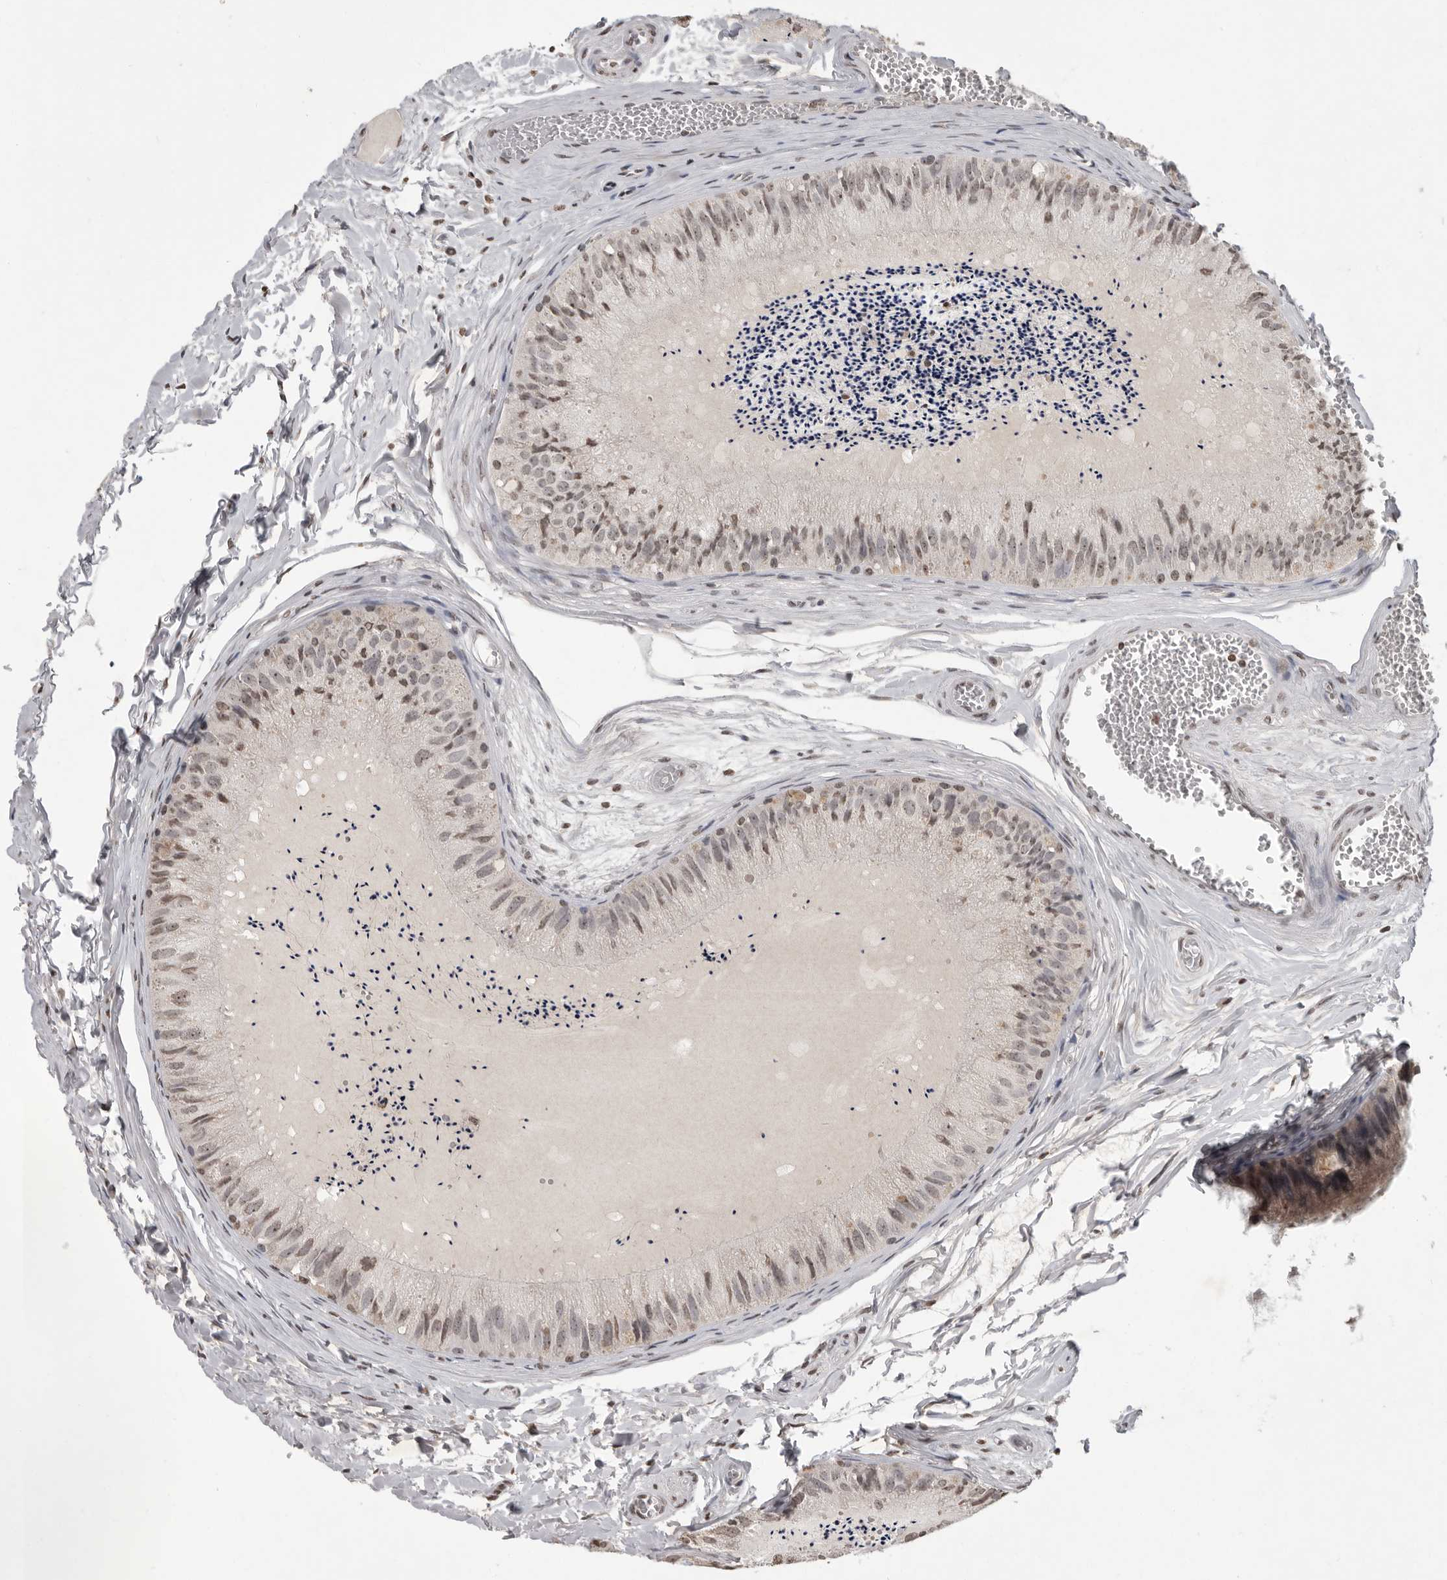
{"staining": {"intensity": "weak", "quantity": "25%-75%", "location": "nuclear"}, "tissue": "epididymis", "cell_type": "Glandular cells", "image_type": "normal", "snomed": [{"axis": "morphology", "description": "Normal tissue, NOS"}, {"axis": "topography", "description": "Epididymis"}], "caption": "A photomicrograph of epididymis stained for a protein displays weak nuclear brown staining in glandular cells. (brown staining indicates protein expression, while blue staining denotes nuclei).", "gene": "WDR45", "patient": {"sex": "male", "age": 31}}